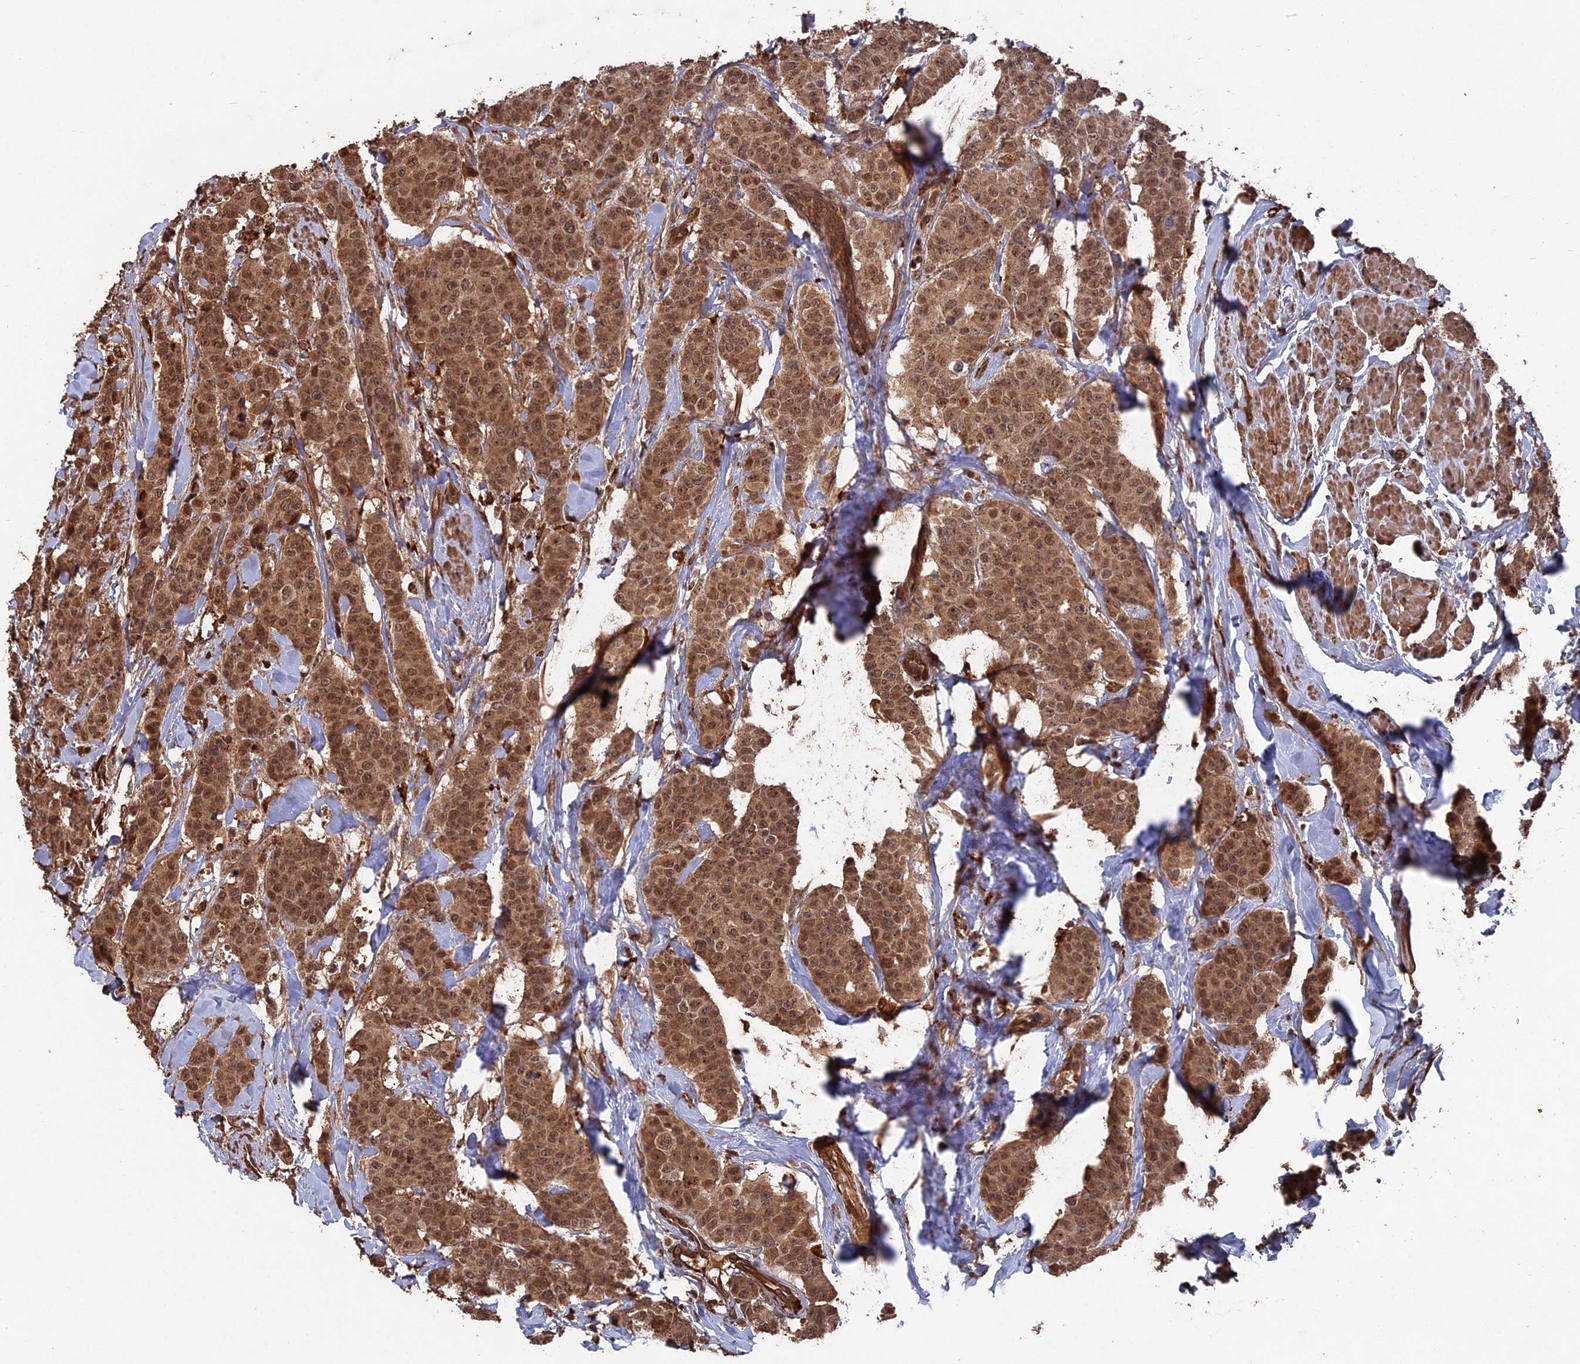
{"staining": {"intensity": "moderate", "quantity": ">75%", "location": "cytoplasmic/membranous,nuclear"}, "tissue": "breast cancer", "cell_type": "Tumor cells", "image_type": "cancer", "snomed": [{"axis": "morphology", "description": "Duct carcinoma"}, {"axis": "topography", "description": "Breast"}], "caption": "A photomicrograph of breast cancer stained for a protein demonstrates moderate cytoplasmic/membranous and nuclear brown staining in tumor cells.", "gene": "TELO2", "patient": {"sex": "female", "age": 40}}